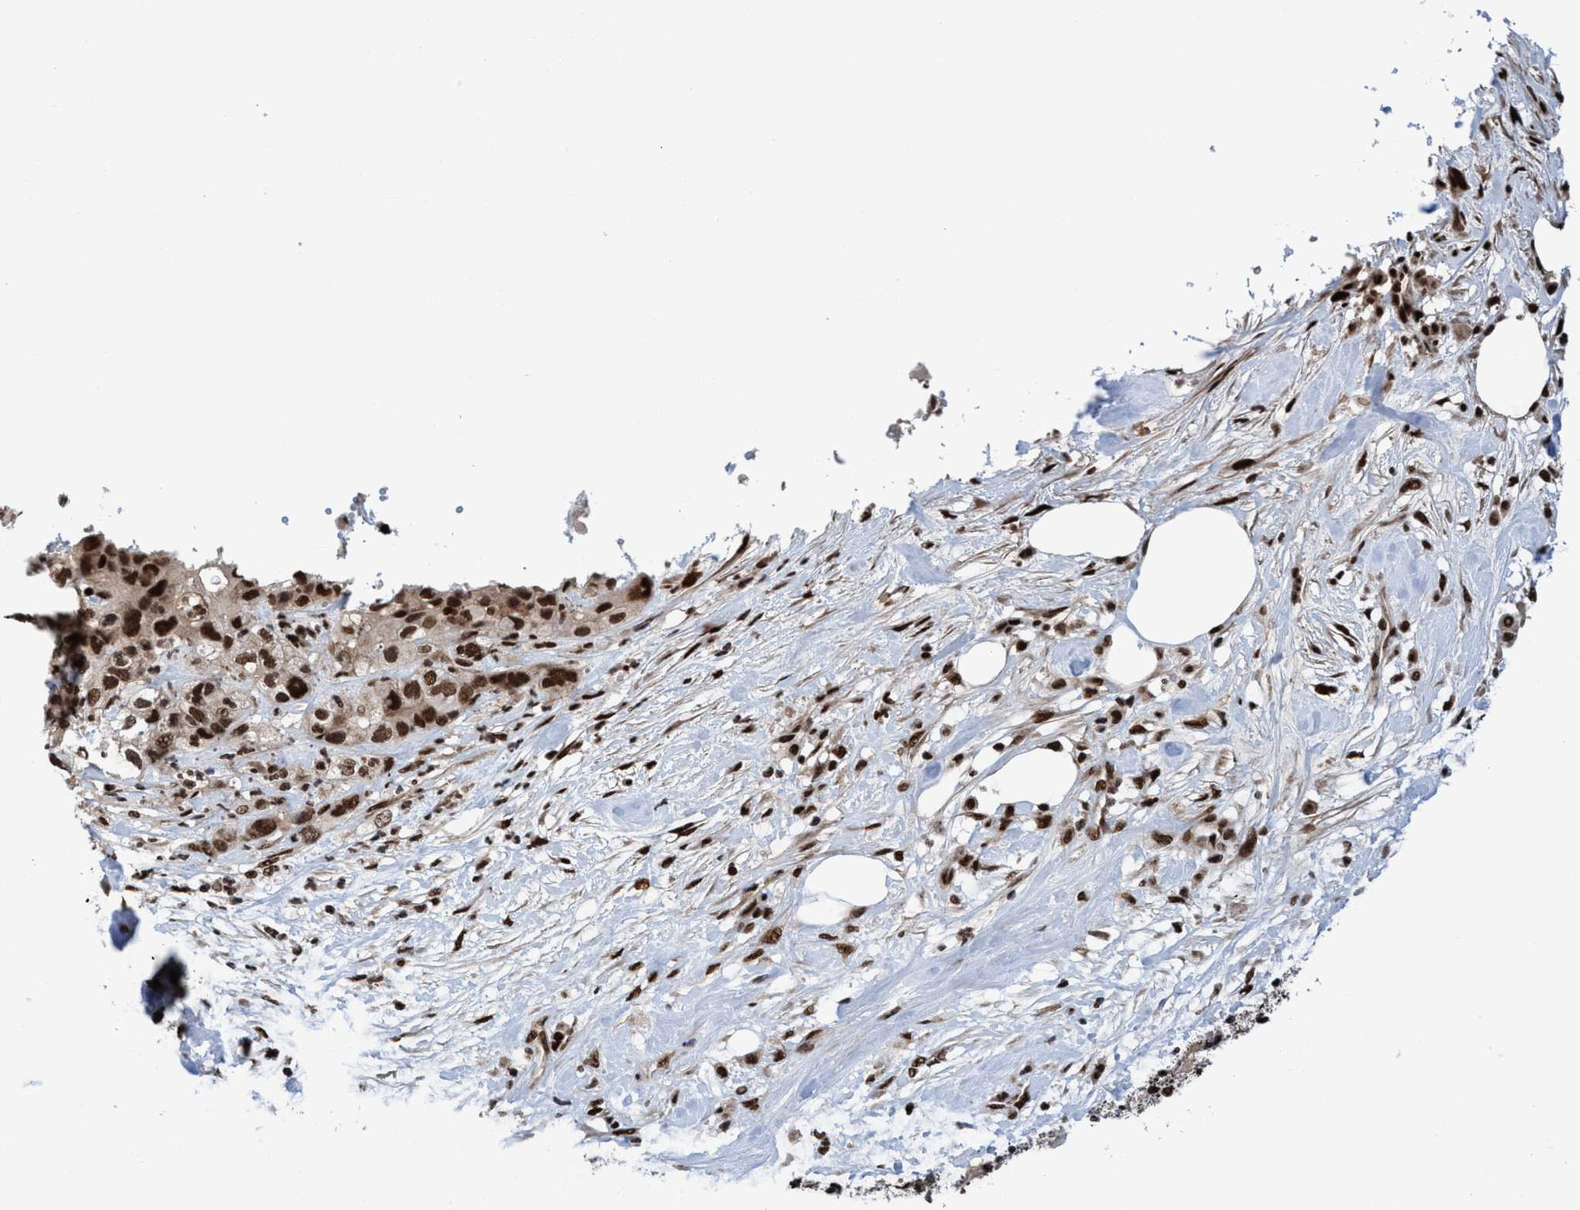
{"staining": {"intensity": "strong", "quantity": ">75%", "location": "nuclear"}, "tissue": "pancreatic cancer", "cell_type": "Tumor cells", "image_type": "cancer", "snomed": [{"axis": "morphology", "description": "Adenocarcinoma, NOS"}, {"axis": "topography", "description": "Pancreas"}], "caption": "IHC image of pancreatic cancer stained for a protein (brown), which shows high levels of strong nuclear positivity in about >75% of tumor cells.", "gene": "TOPBP1", "patient": {"sex": "female", "age": 71}}